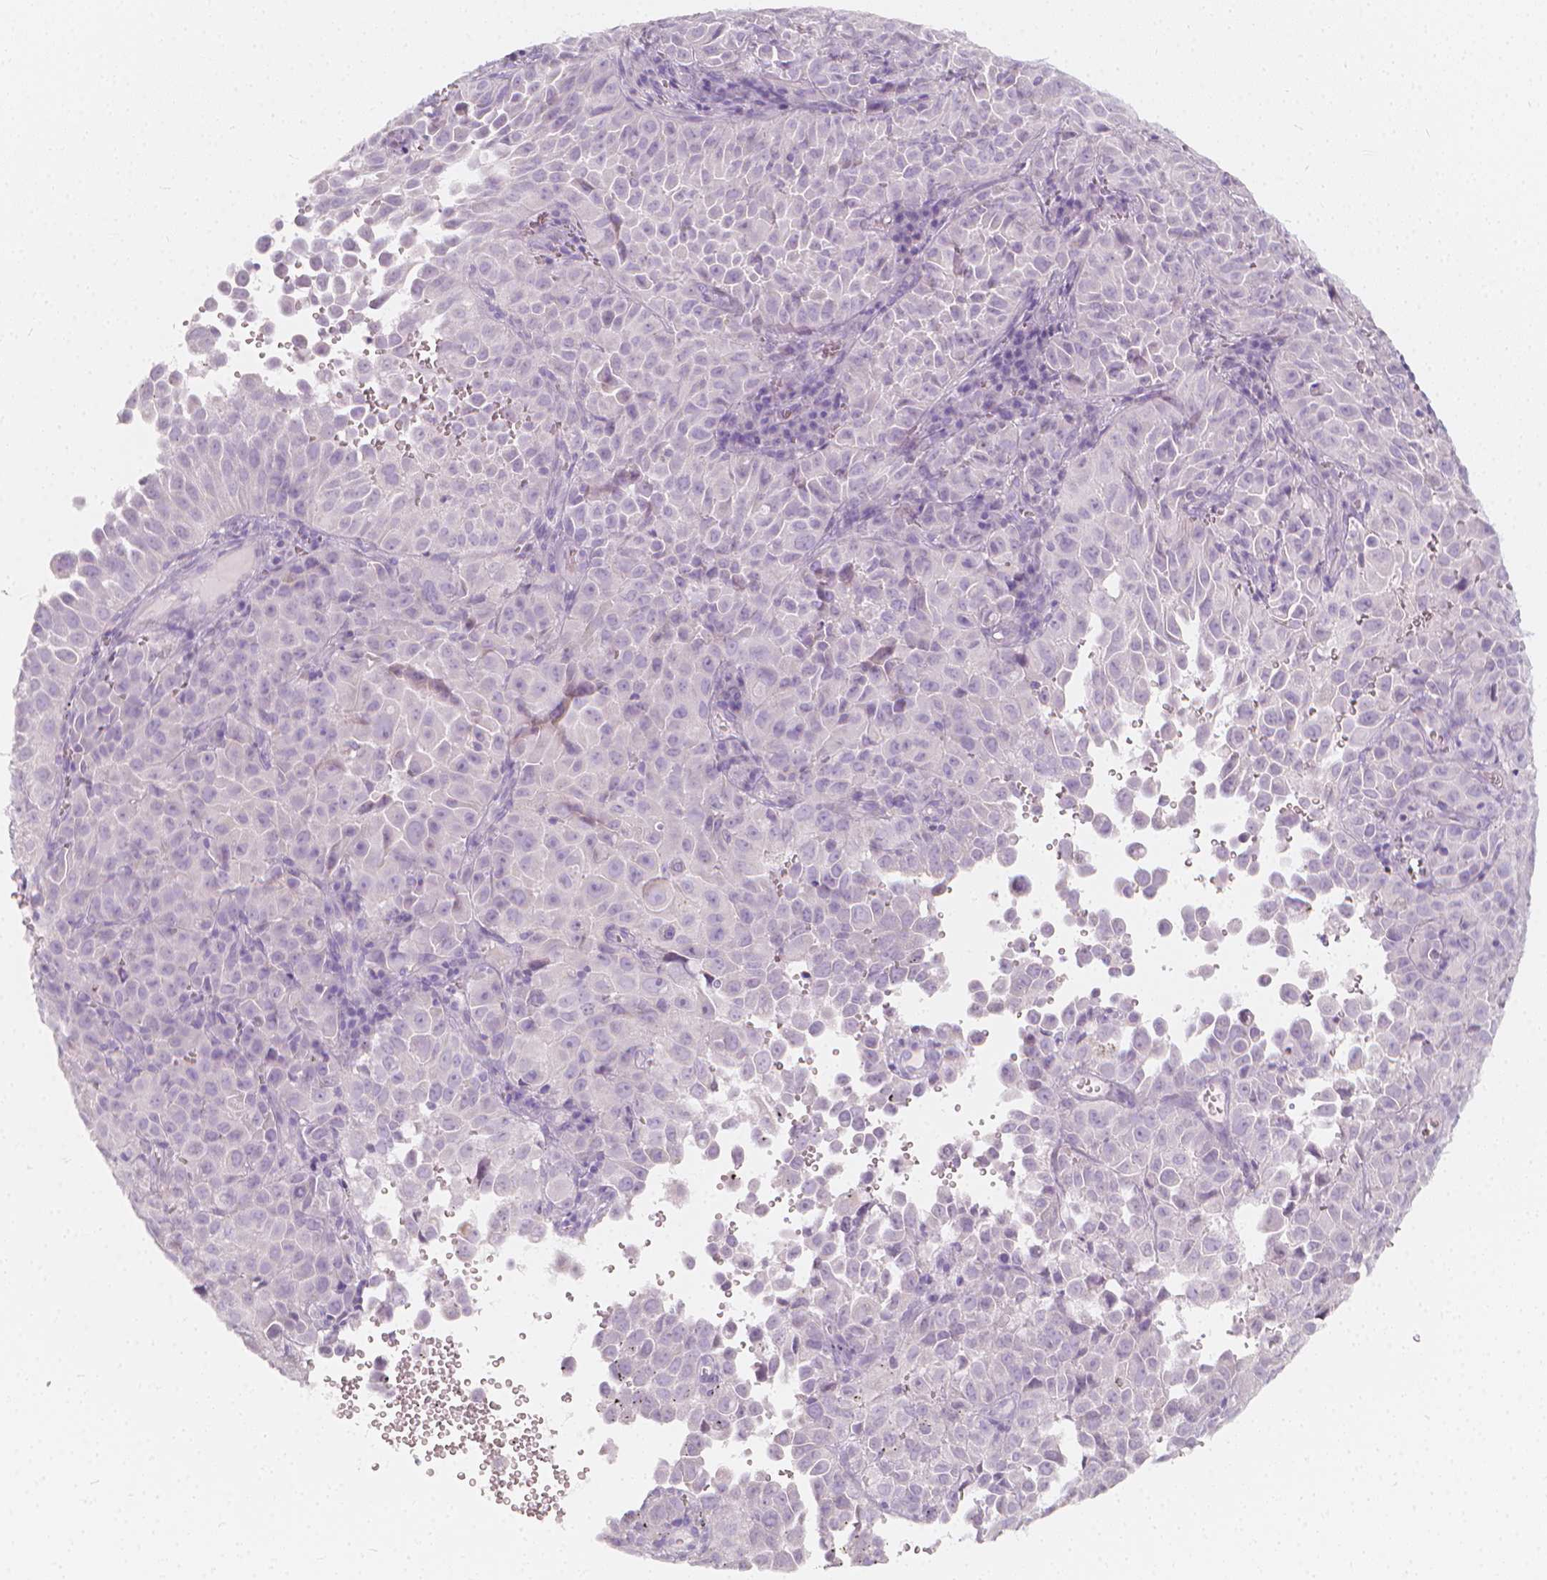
{"staining": {"intensity": "negative", "quantity": "none", "location": "none"}, "tissue": "cervical cancer", "cell_type": "Tumor cells", "image_type": "cancer", "snomed": [{"axis": "morphology", "description": "Squamous cell carcinoma, NOS"}, {"axis": "topography", "description": "Cervix"}], "caption": "An immunohistochemistry image of squamous cell carcinoma (cervical) is shown. There is no staining in tumor cells of squamous cell carcinoma (cervical).", "gene": "RBFOX1", "patient": {"sex": "female", "age": 55}}